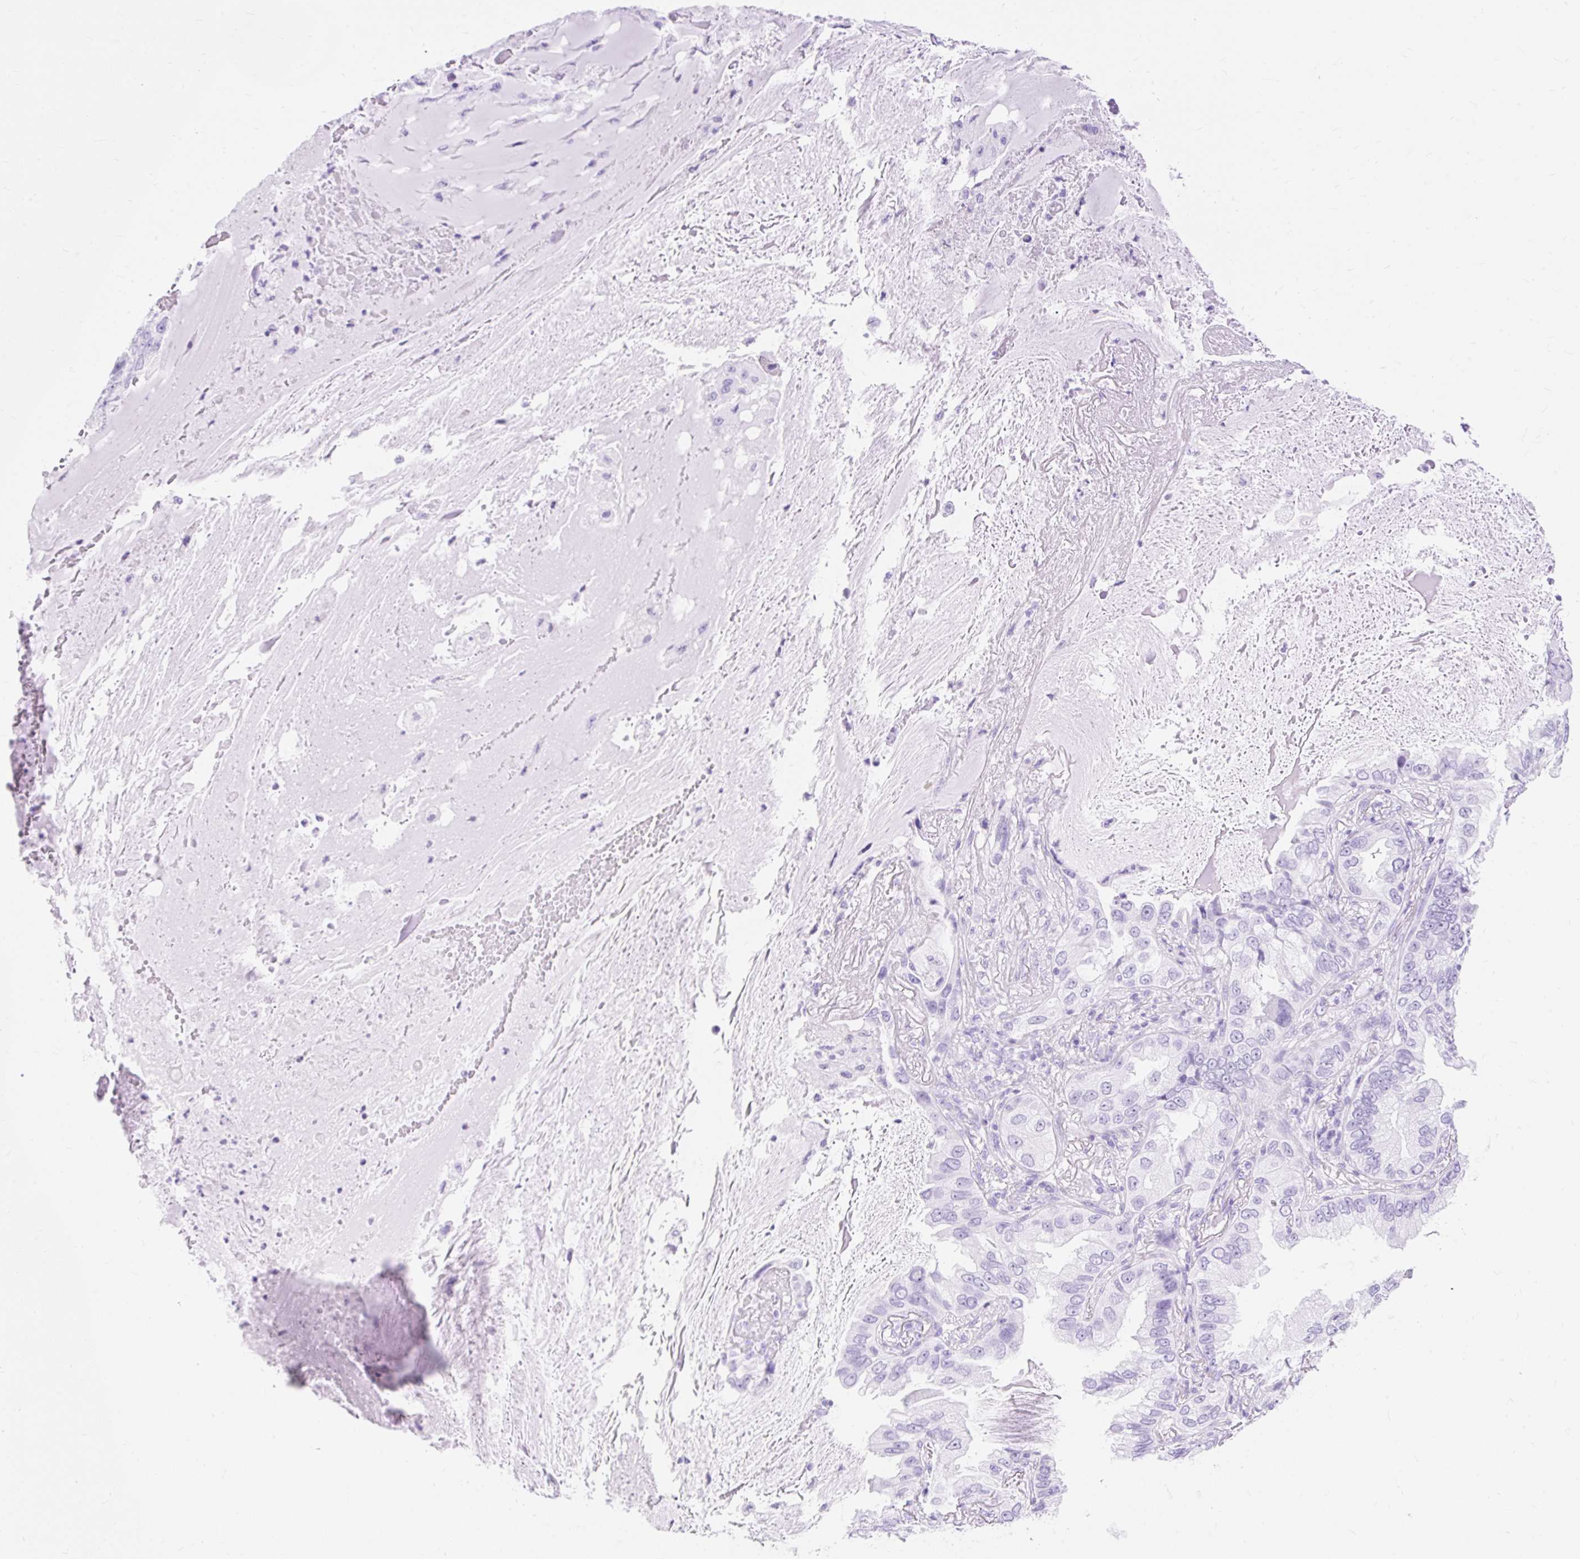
{"staining": {"intensity": "negative", "quantity": "none", "location": "none"}, "tissue": "lung cancer", "cell_type": "Tumor cells", "image_type": "cancer", "snomed": [{"axis": "morphology", "description": "Adenocarcinoma, NOS"}, {"axis": "topography", "description": "Lung"}], "caption": "High magnification brightfield microscopy of adenocarcinoma (lung) stained with DAB (3,3'-diaminobenzidine) (brown) and counterstained with hematoxylin (blue): tumor cells show no significant staining.", "gene": "MBP", "patient": {"sex": "female", "age": 69}}